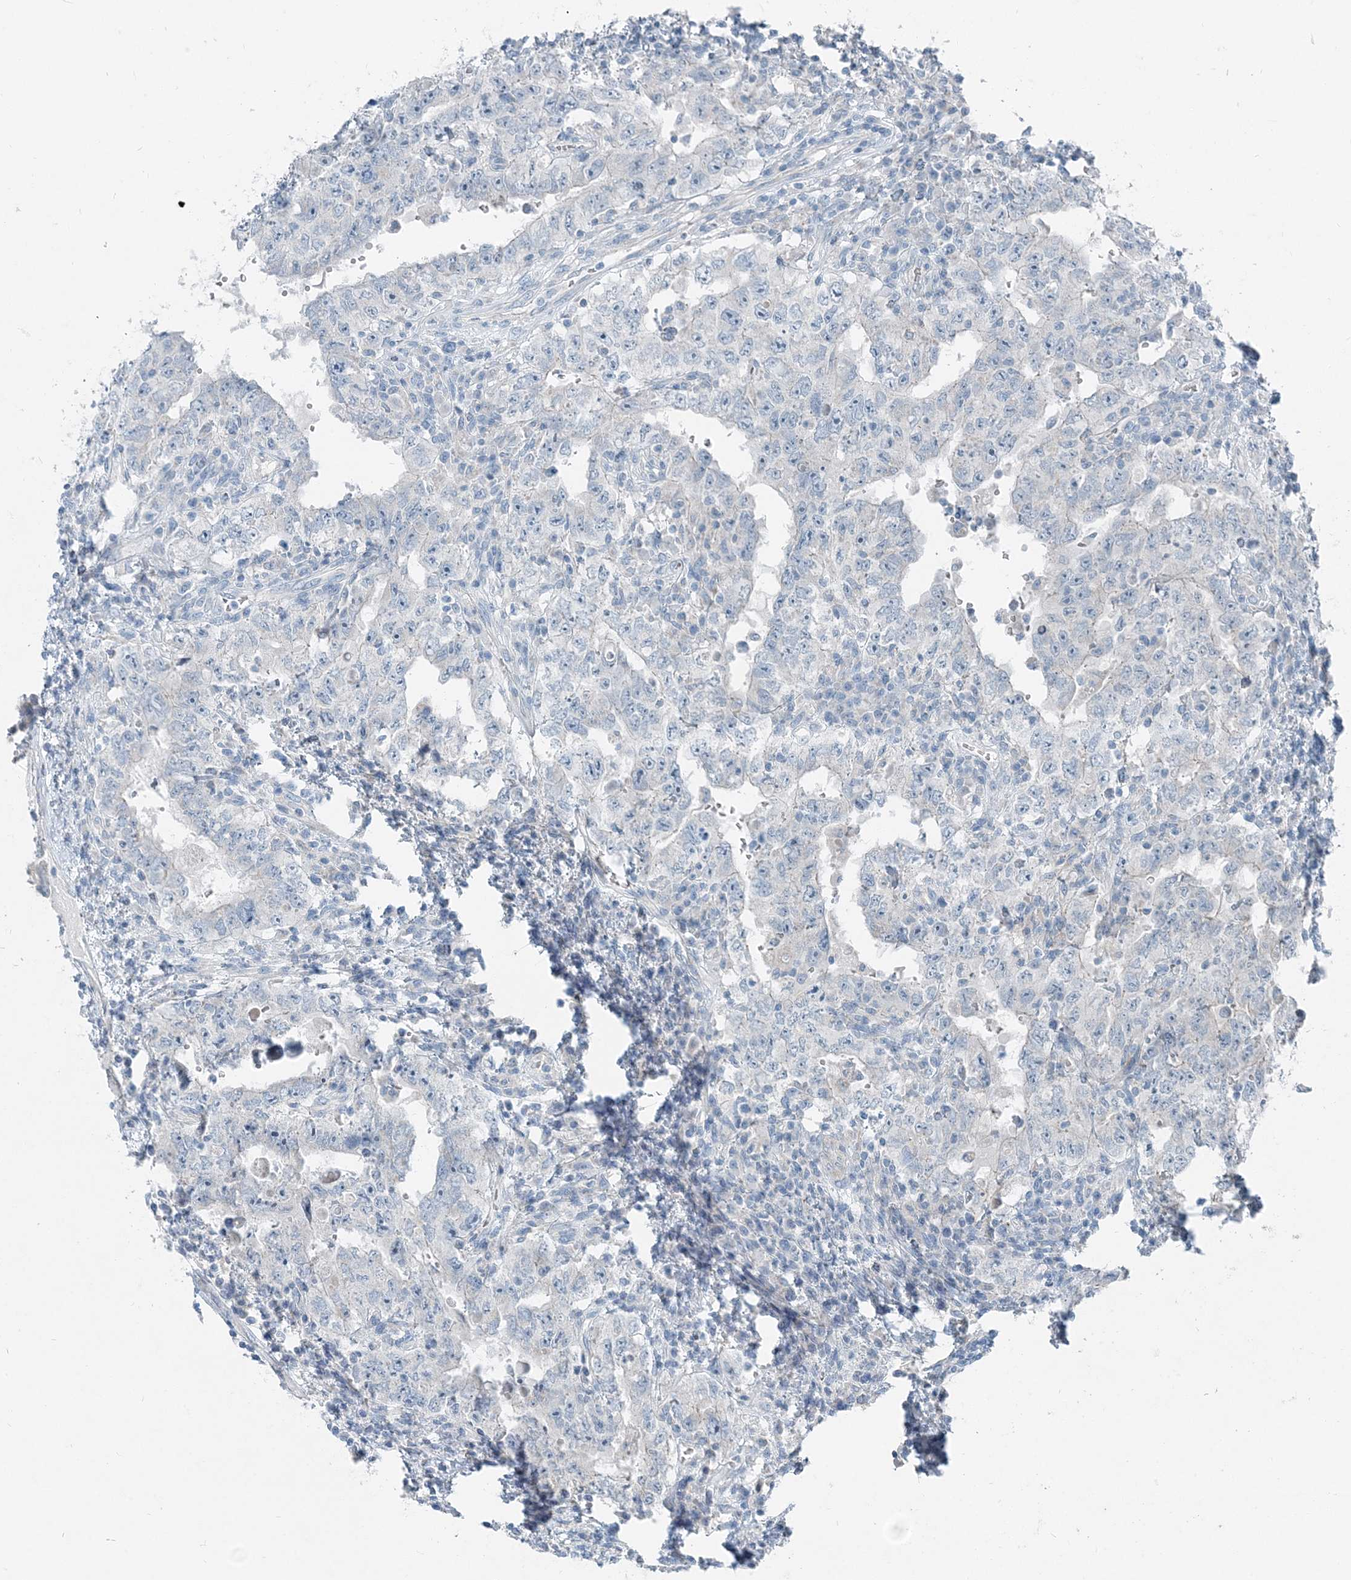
{"staining": {"intensity": "negative", "quantity": "none", "location": "none"}, "tissue": "testis cancer", "cell_type": "Tumor cells", "image_type": "cancer", "snomed": [{"axis": "morphology", "description": "Carcinoma, Embryonal, NOS"}, {"axis": "topography", "description": "Testis"}], "caption": "Protein analysis of testis cancer reveals no significant positivity in tumor cells. (DAB immunohistochemistry visualized using brightfield microscopy, high magnification).", "gene": "INTU", "patient": {"sex": "male", "age": 26}}